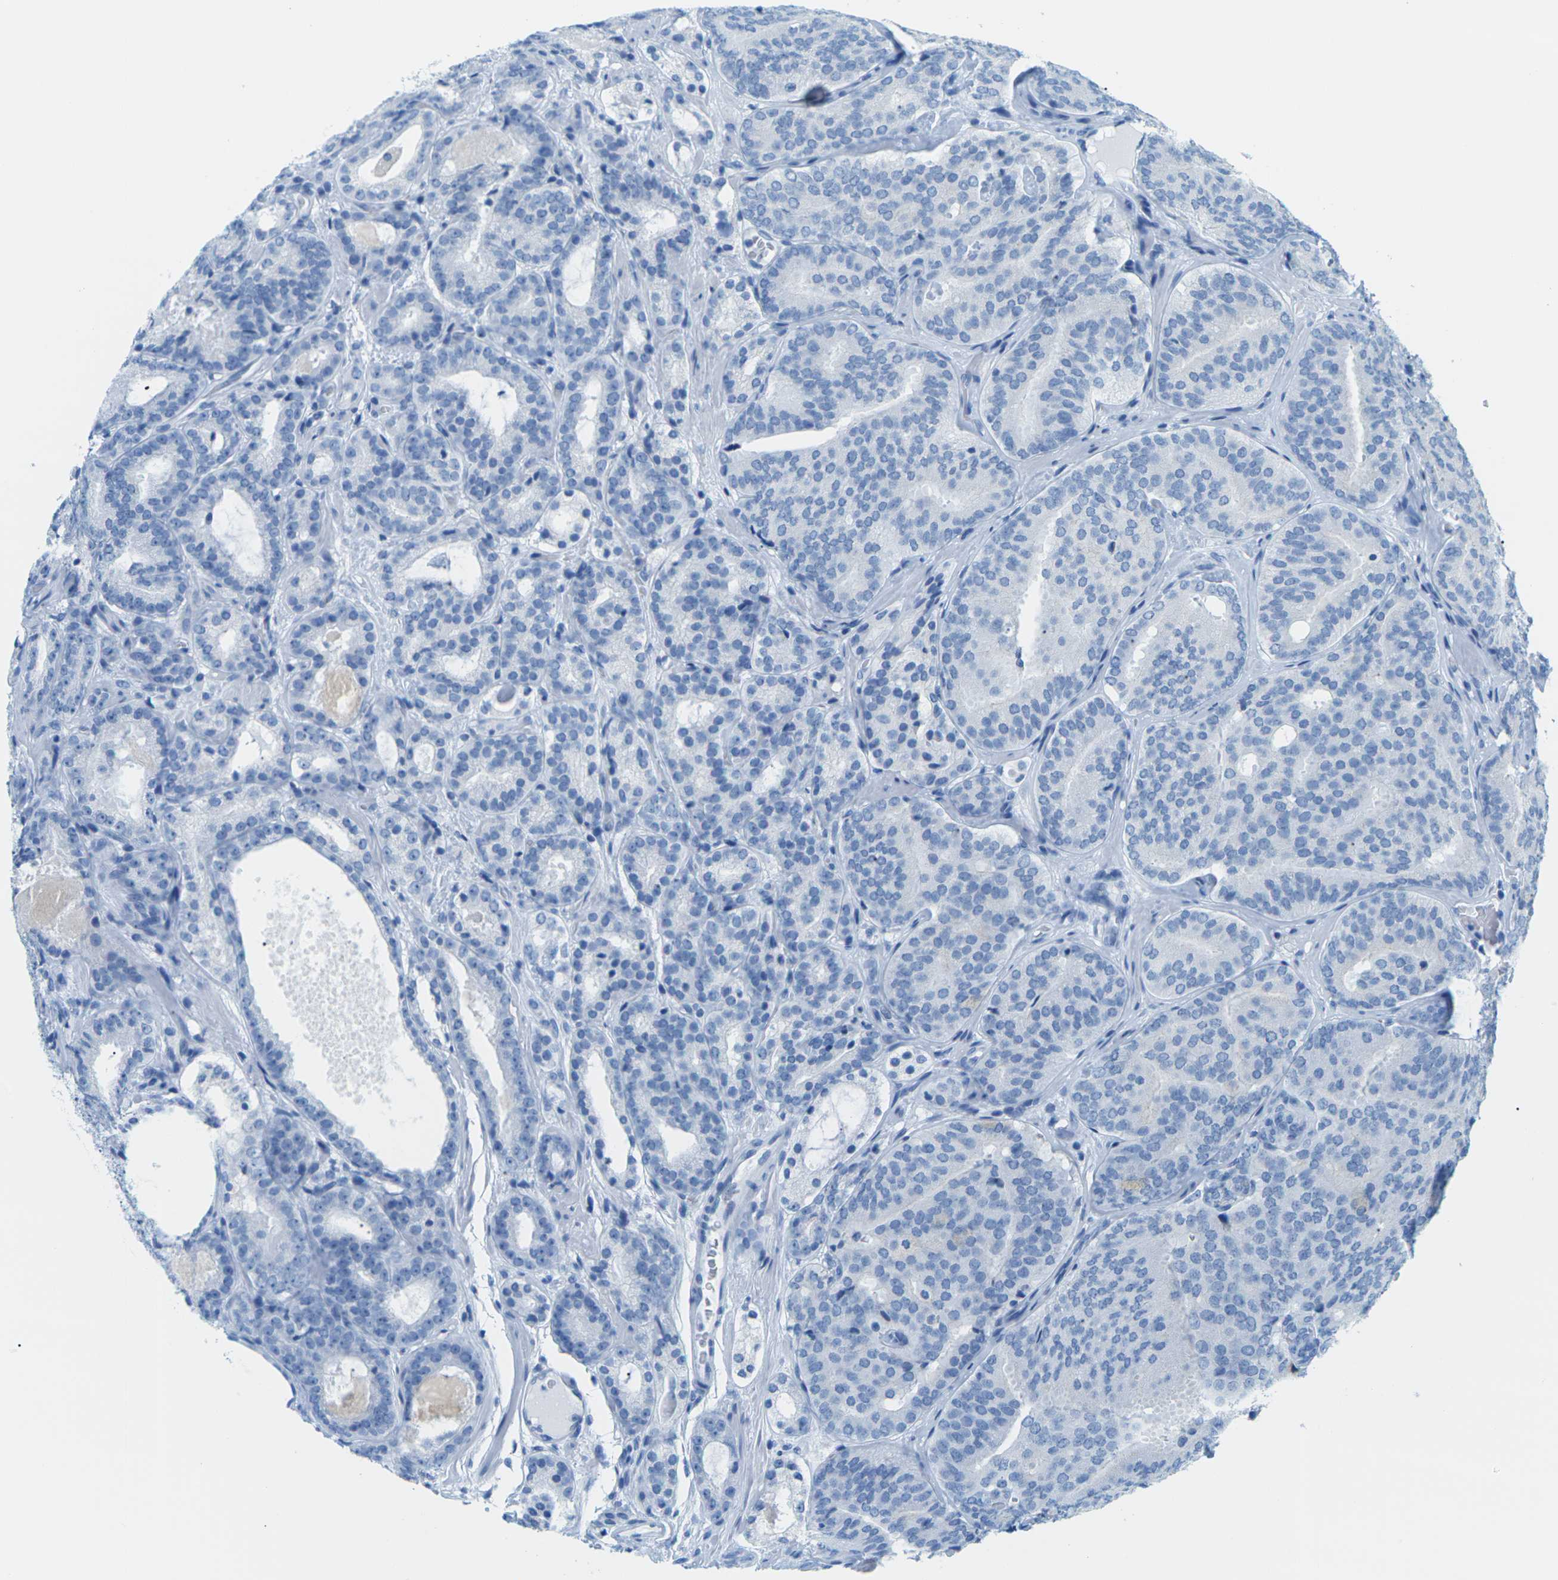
{"staining": {"intensity": "negative", "quantity": "none", "location": "none"}, "tissue": "prostate cancer", "cell_type": "Tumor cells", "image_type": "cancer", "snomed": [{"axis": "morphology", "description": "Adenocarcinoma, Low grade"}, {"axis": "topography", "description": "Prostate"}], "caption": "Immunohistochemistry micrograph of human prostate low-grade adenocarcinoma stained for a protein (brown), which displays no positivity in tumor cells. The staining is performed using DAB brown chromogen with nuclei counter-stained in using hematoxylin.", "gene": "SLC12A1", "patient": {"sex": "male", "age": 69}}